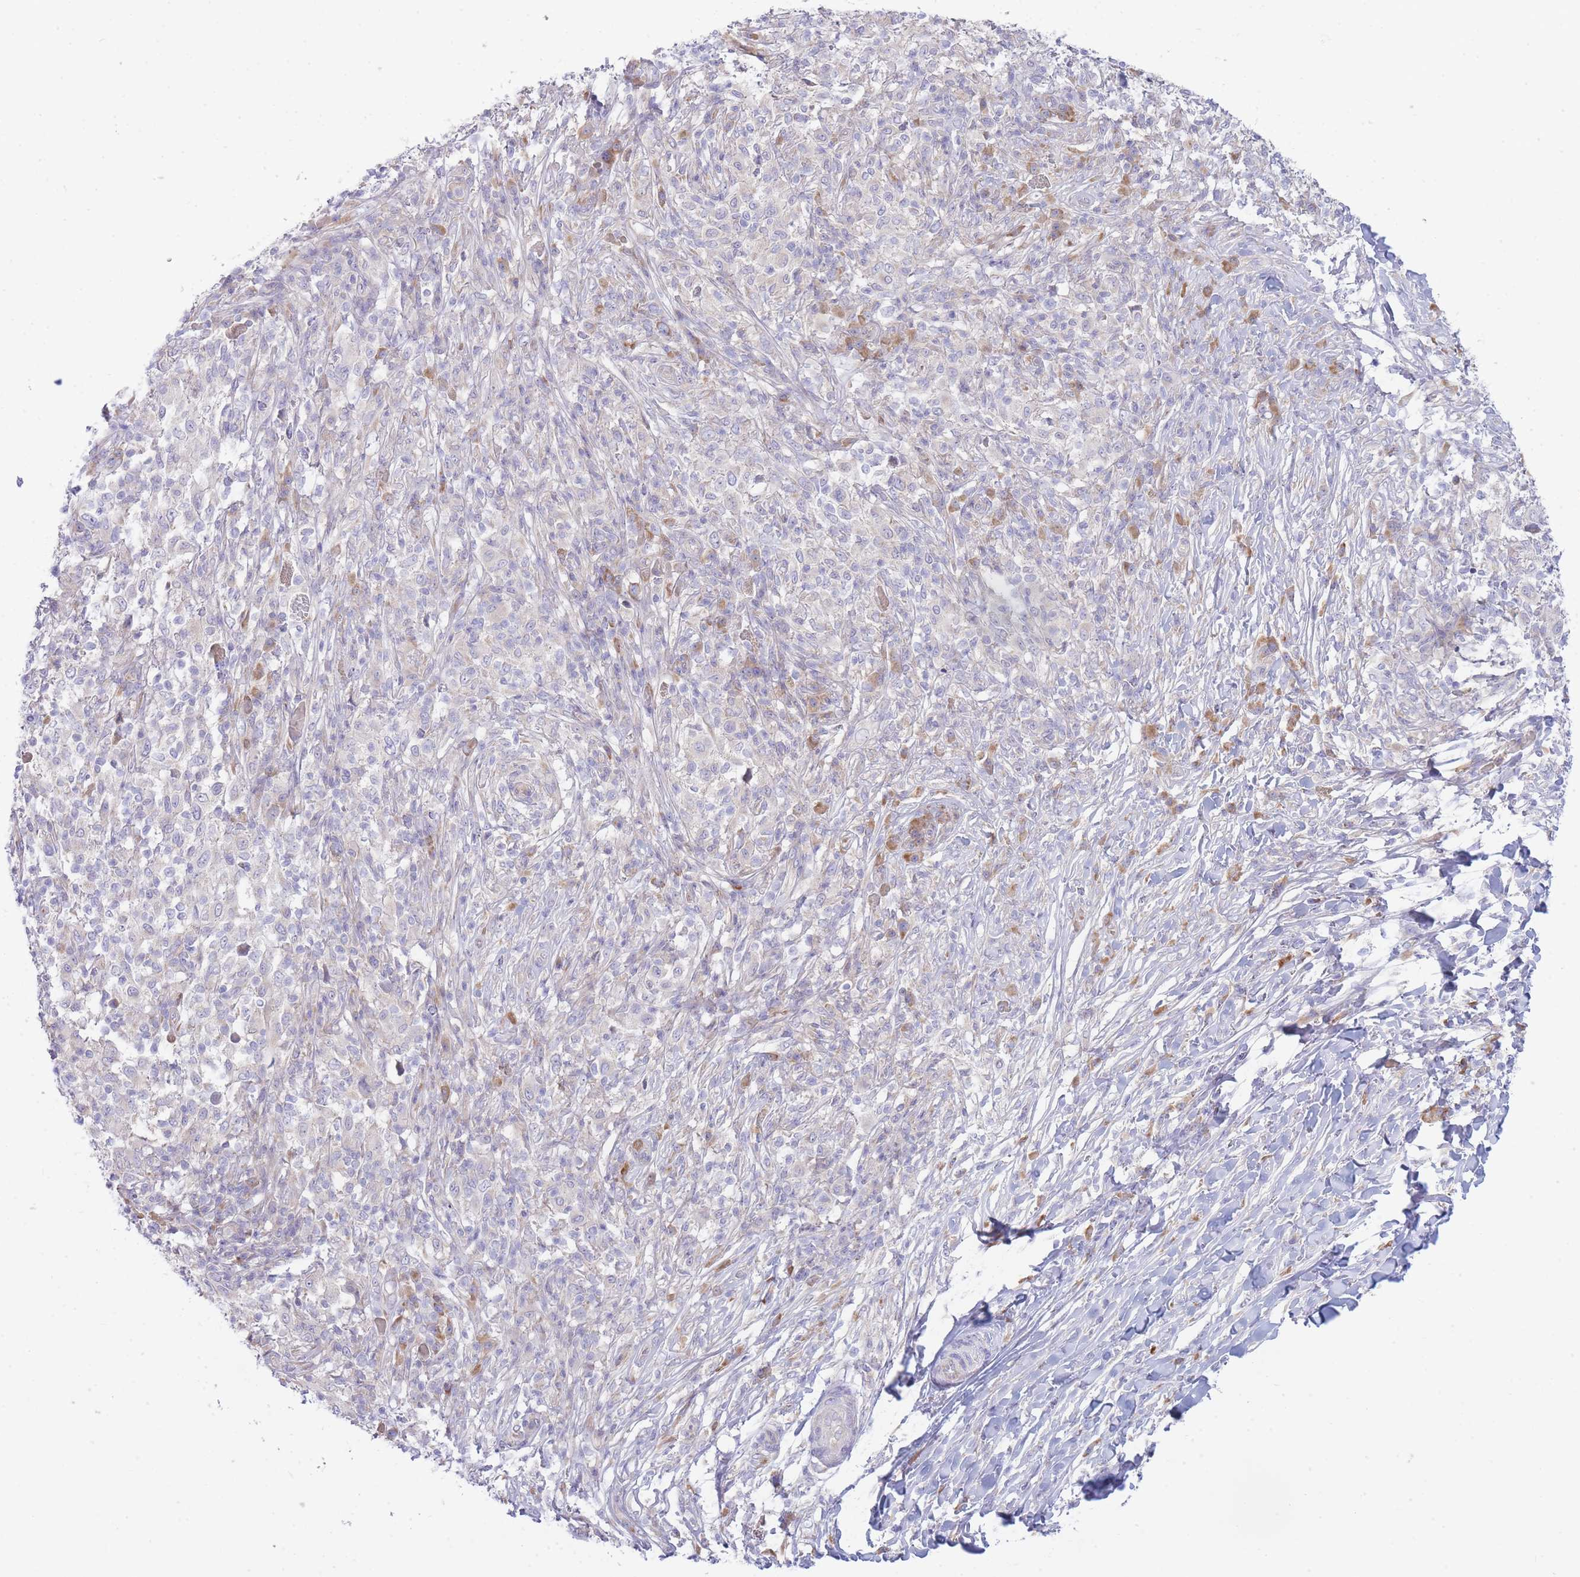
{"staining": {"intensity": "negative", "quantity": "none", "location": "none"}, "tissue": "melanoma", "cell_type": "Tumor cells", "image_type": "cancer", "snomed": [{"axis": "morphology", "description": "Malignant melanoma, NOS"}, {"axis": "topography", "description": "Skin"}], "caption": "Immunohistochemical staining of human malignant melanoma exhibits no significant expression in tumor cells.", "gene": "OR5L2", "patient": {"sex": "male", "age": 66}}